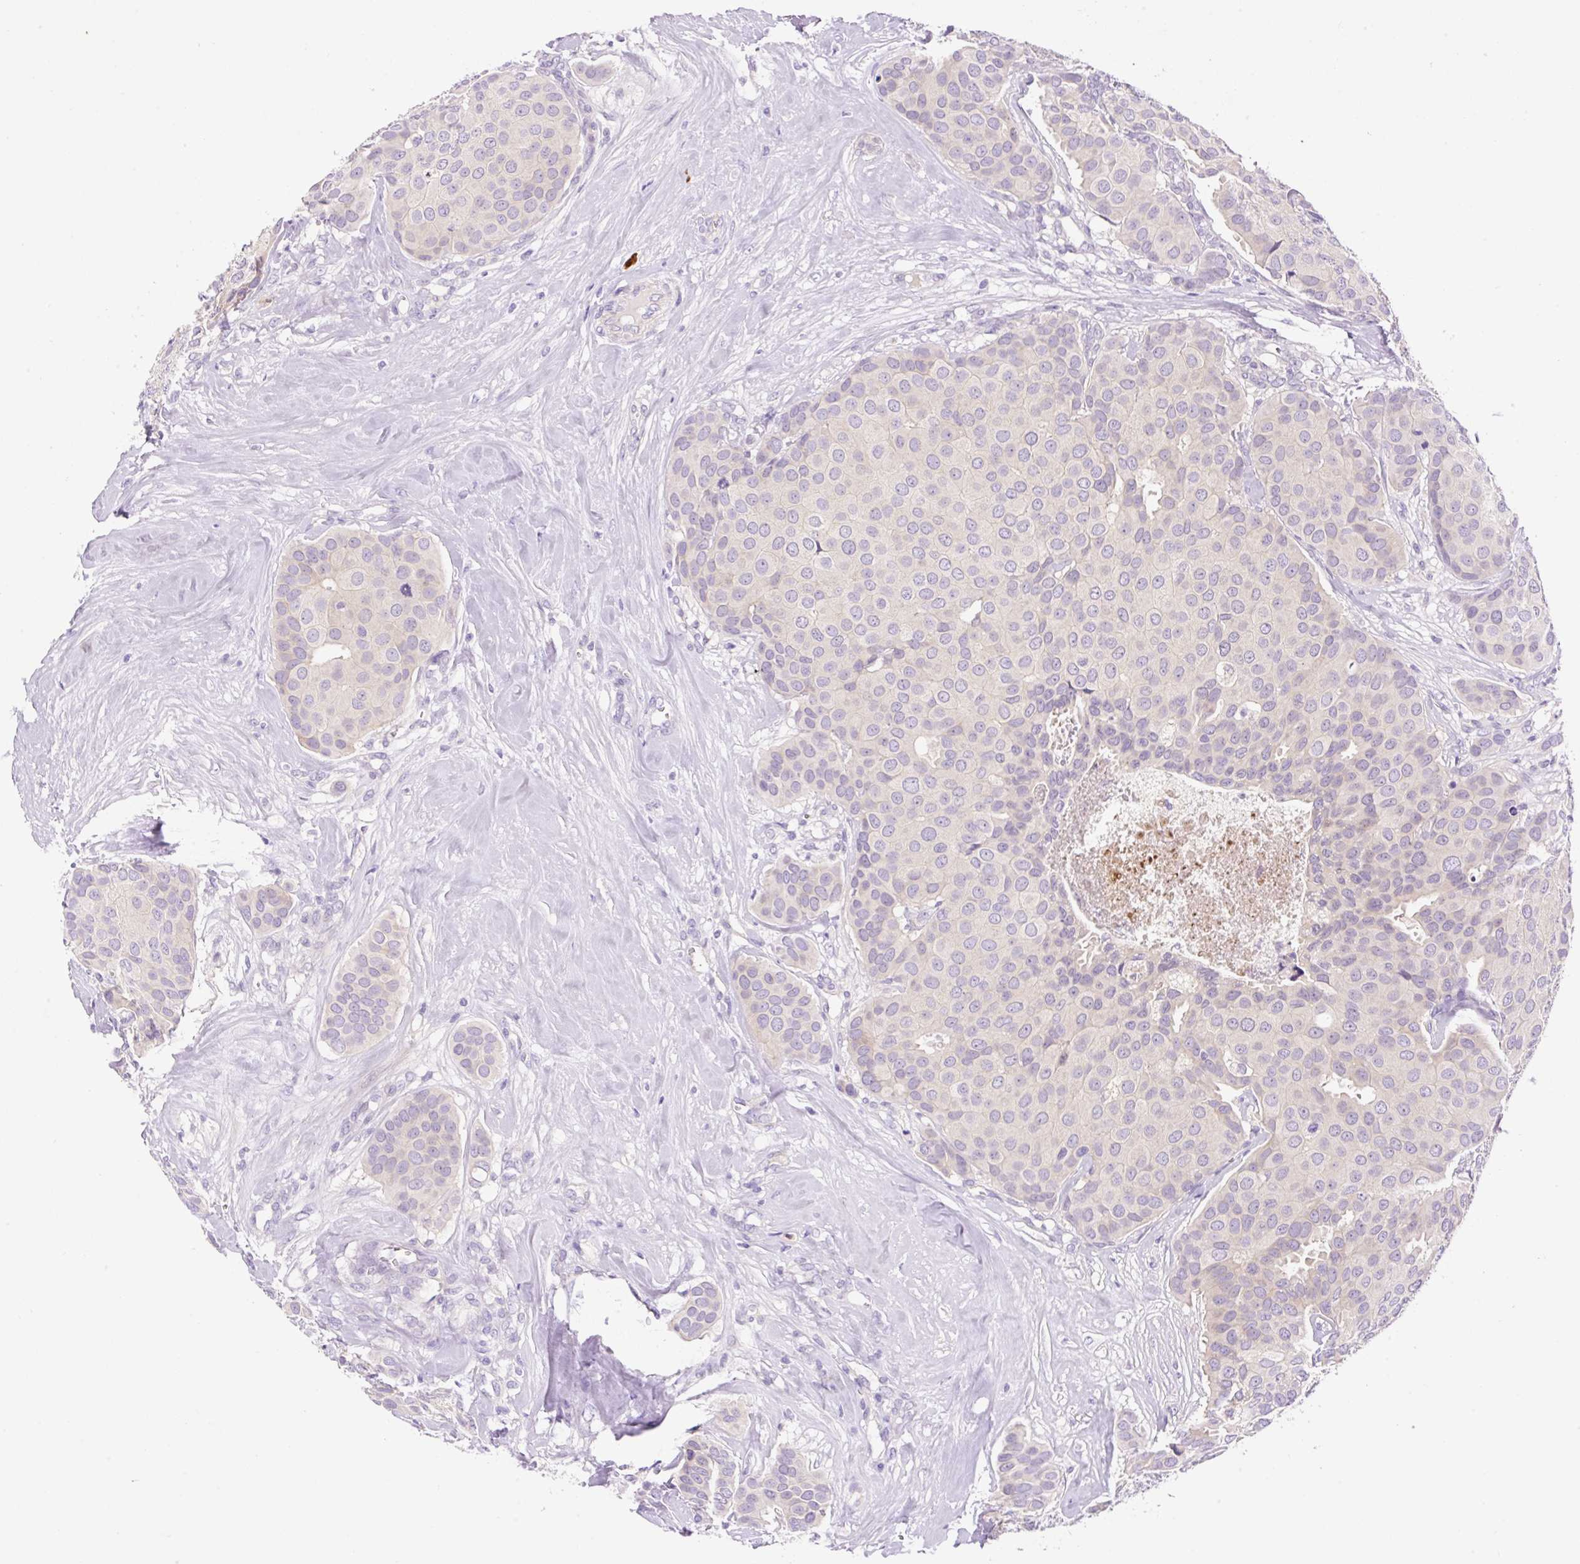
{"staining": {"intensity": "negative", "quantity": "none", "location": "none"}, "tissue": "breast cancer", "cell_type": "Tumor cells", "image_type": "cancer", "snomed": [{"axis": "morphology", "description": "Duct carcinoma"}, {"axis": "topography", "description": "Breast"}], "caption": "DAB immunohistochemical staining of breast cancer (infiltrating ductal carcinoma) reveals no significant positivity in tumor cells.", "gene": "LHFPL5", "patient": {"sex": "female", "age": 70}}